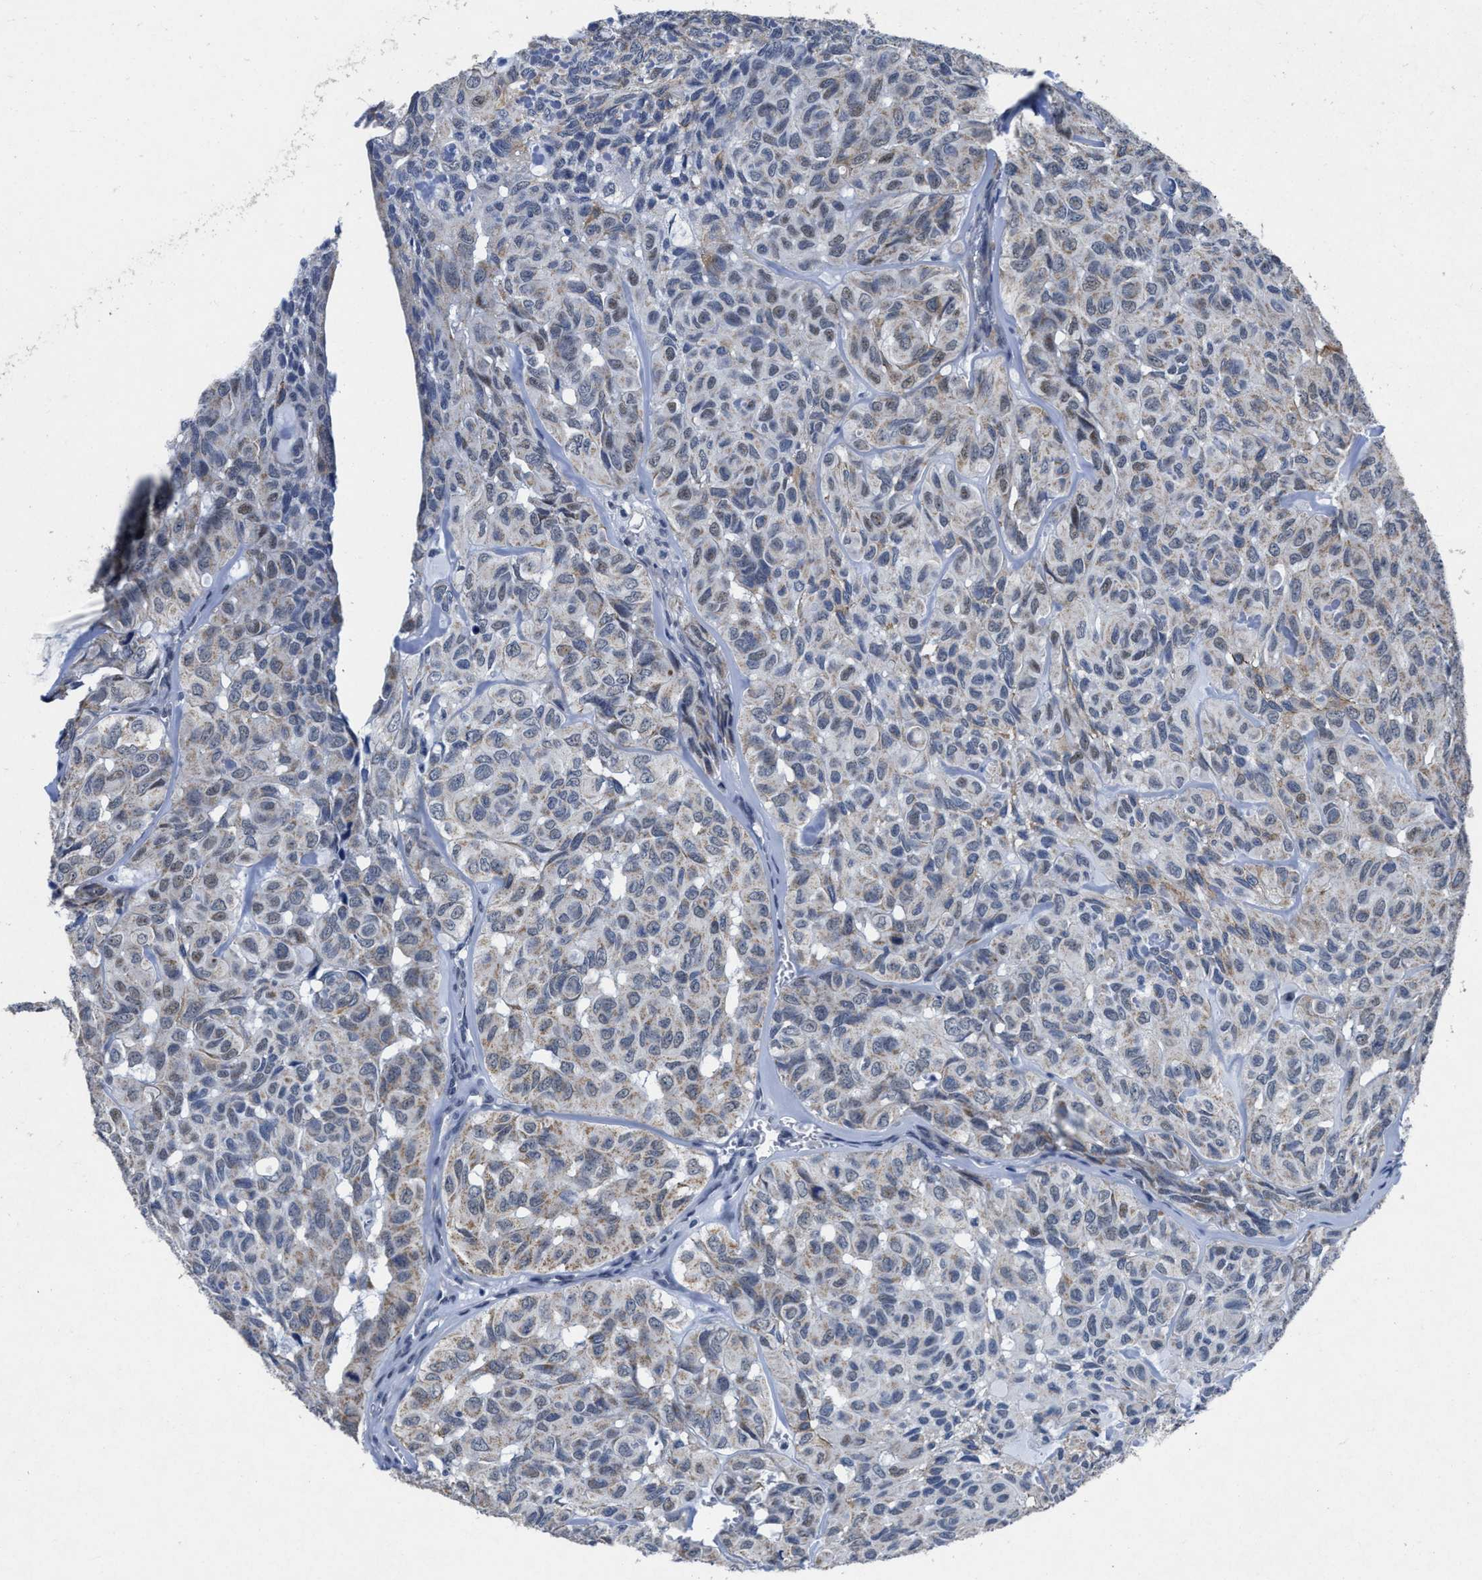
{"staining": {"intensity": "weak", "quantity": "25%-75%", "location": "cytoplasmic/membranous"}, "tissue": "head and neck cancer", "cell_type": "Tumor cells", "image_type": "cancer", "snomed": [{"axis": "morphology", "description": "Adenocarcinoma, NOS"}, {"axis": "topography", "description": "Salivary gland, NOS"}, {"axis": "topography", "description": "Head-Neck"}], "caption": "This is a photomicrograph of IHC staining of adenocarcinoma (head and neck), which shows weak expression in the cytoplasmic/membranous of tumor cells.", "gene": "ID3", "patient": {"sex": "female", "age": 76}}